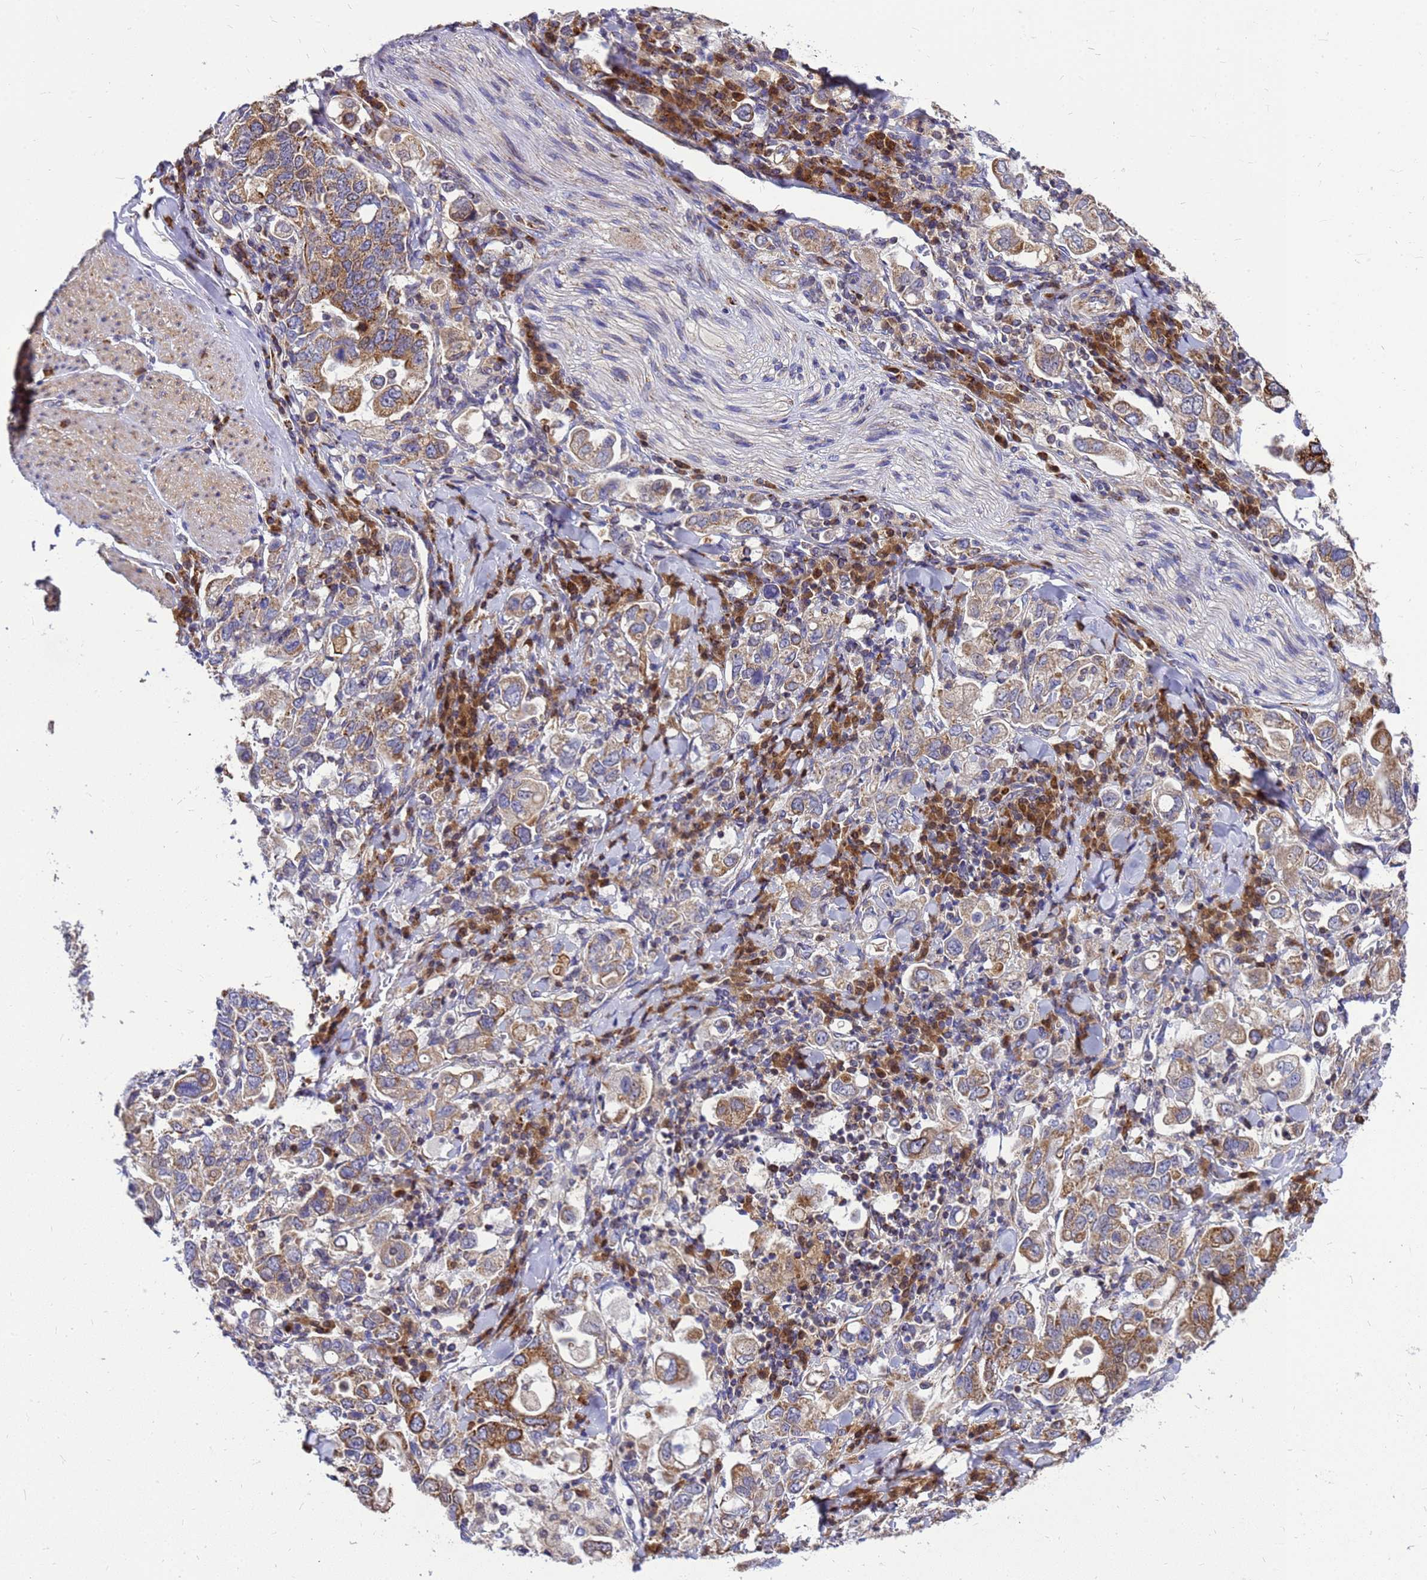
{"staining": {"intensity": "moderate", "quantity": "25%-75%", "location": "cytoplasmic/membranous"}, "tissue": "stomach cancer", "cell_type": "Tumor cells", "image_type": "cancer", "snomed": [{"axis": "morphology", "description": "Adenocarcinoma, NOS"}, {"axis": "topography", "description": "Stomach, upper"}], "caption": "A micrograph showing moderate cytoplasmic/membranous staining in approximately 25%-75% of tumor cells in stomach cancer, as visualized by brown immunohistochemical staining.", "gene": "CMC4", "patient": {"sex": "male", "age": 62}}